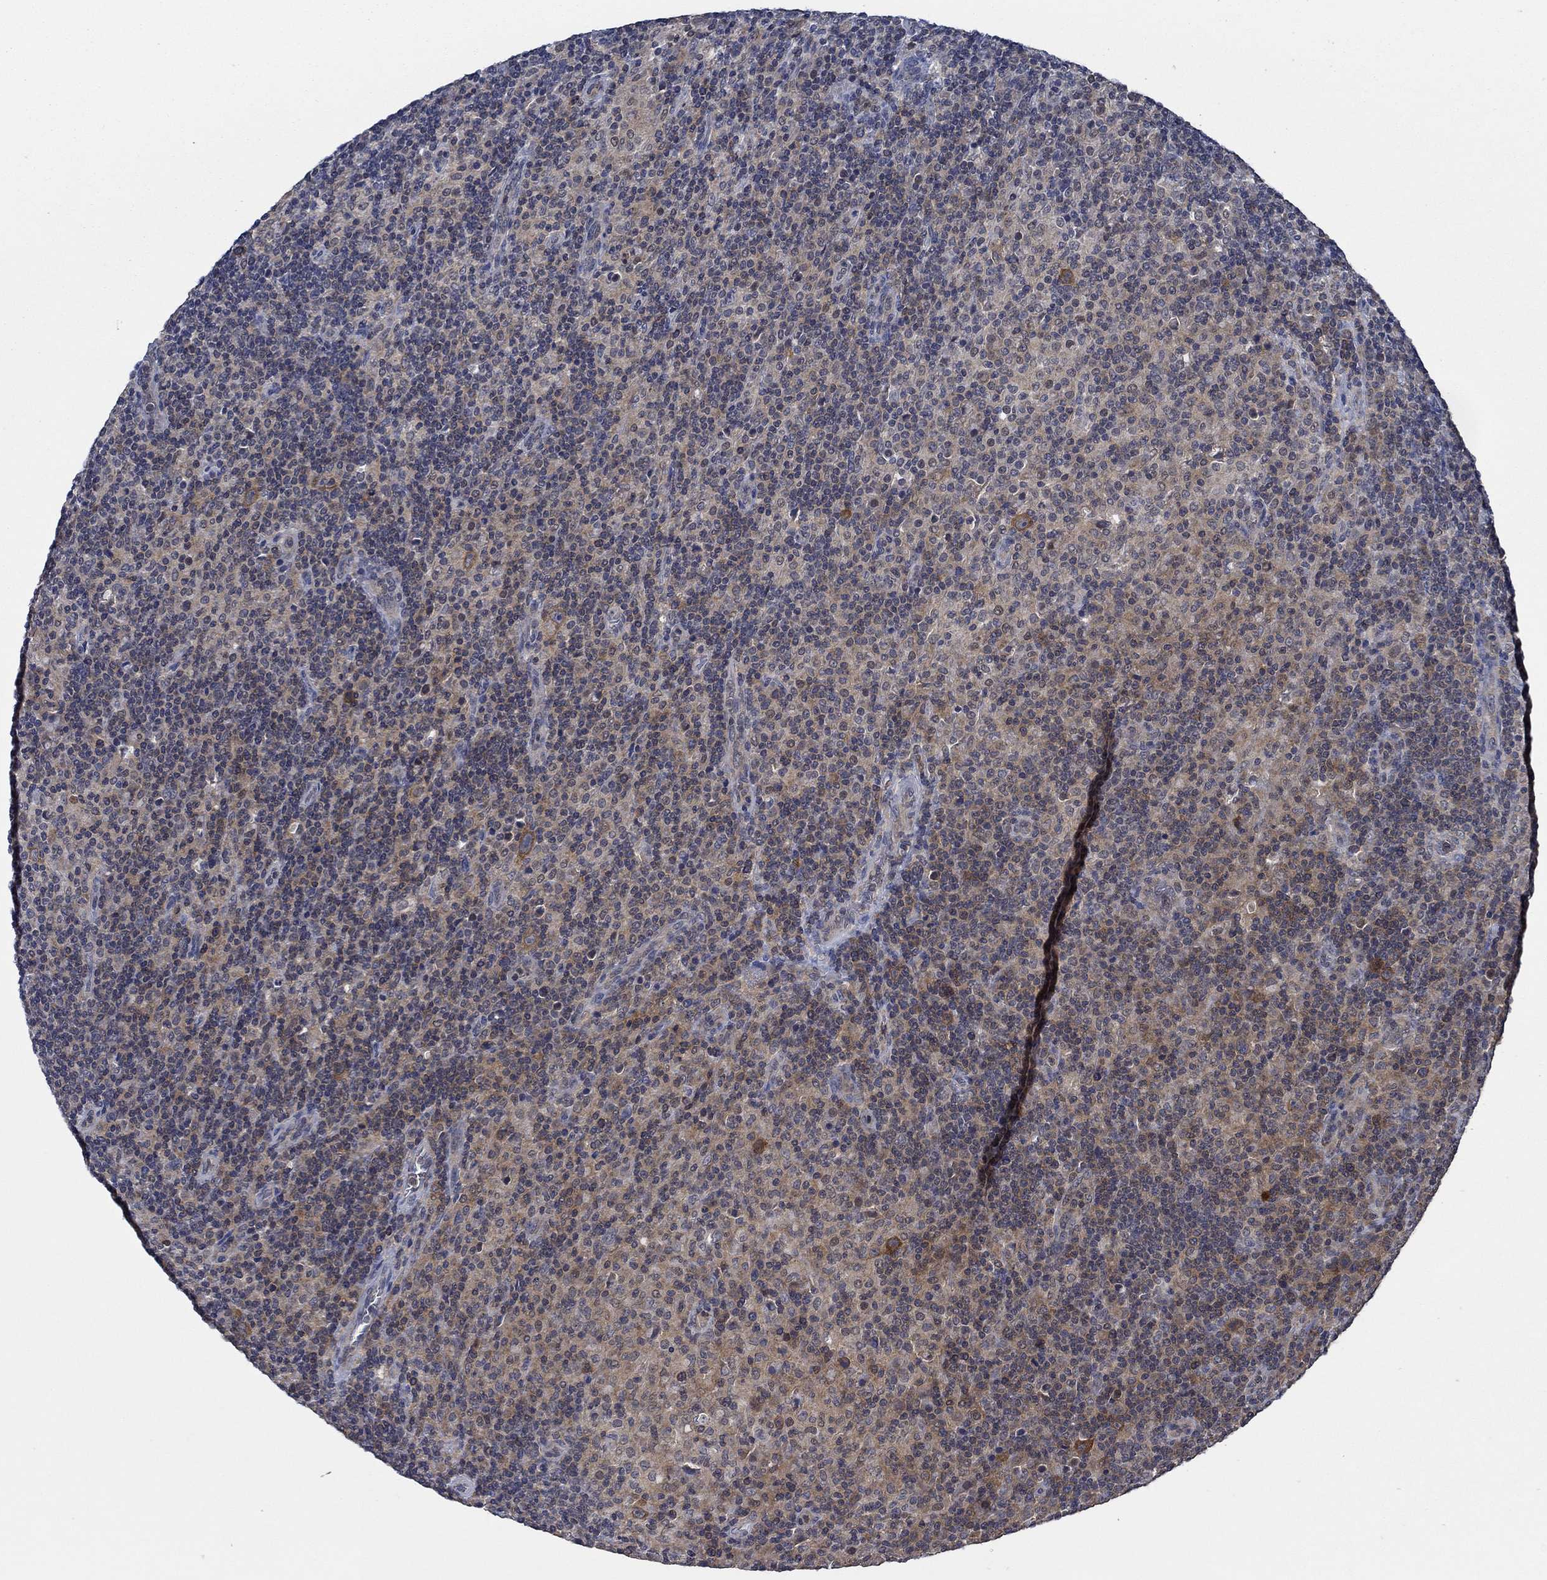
{"staining": {"intensity": "moderate", "quantity": ">75%", "location": "cytoplasmic/membranous"}, "tissue": "lymphoma", "cell_type": "Tumor cells", "image_type": "cancer", "snomed": [{"axis": "morphology", "description": "Hodgkin's disease, NOS"}, {"axis": "topography", "description": "Lymph node"}], "caption": "A medium amount of moderate cytoplasmic/membranous expression is present in about >75% of tumor cells in Hodgkin's disease tissue.", "gene": "DACT1", "patient": {"sex": "male", "age": 70}}